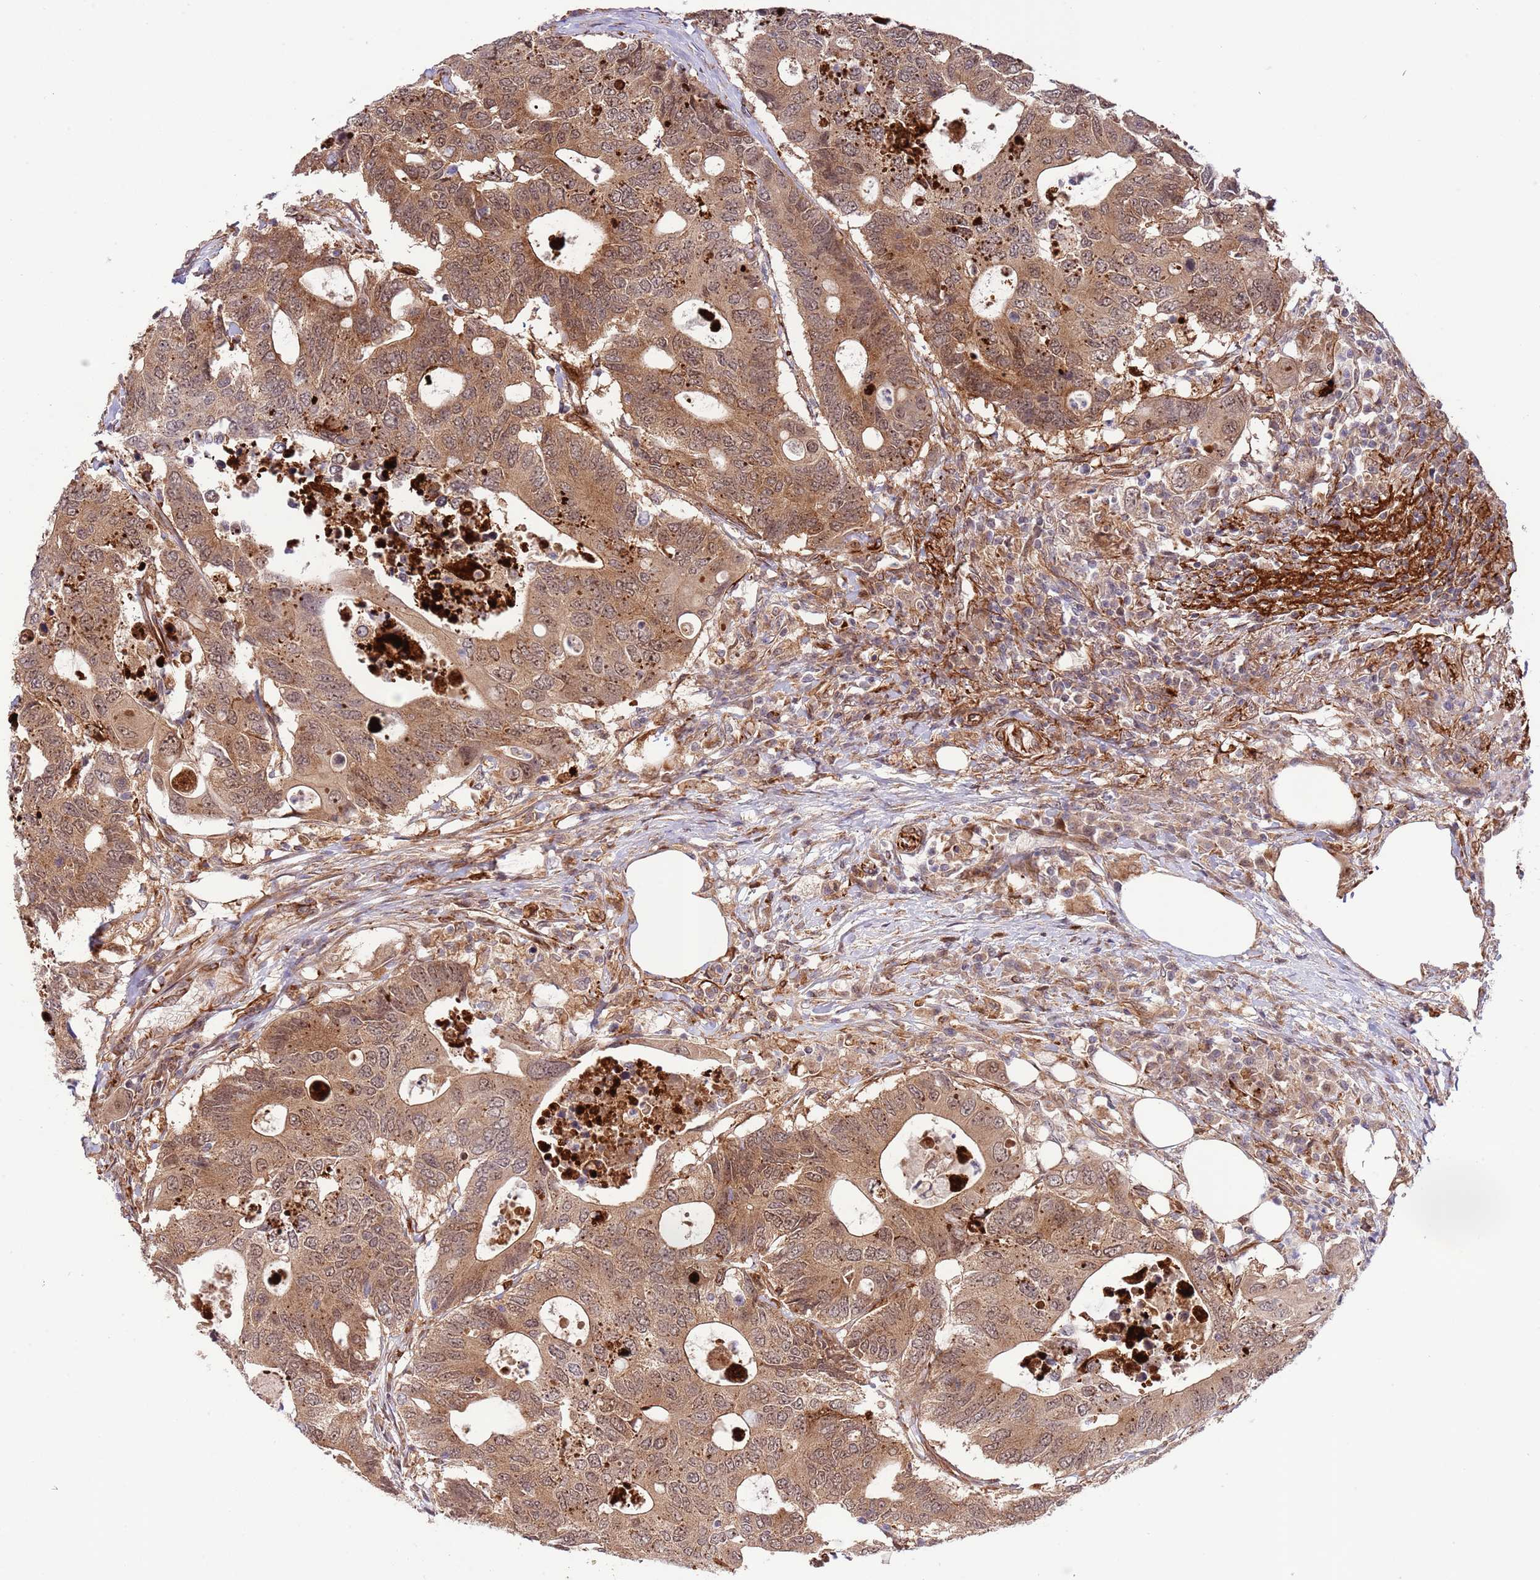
{"staining": {"intensity": "moderate", "quantity": ">75%", "location": "cytoplasmic/membranous,nuclear"}, "tissue": "colorectal cancer", "cell_type": "Tumor cells", "image_type": "cancer", "snomed": [{"axis": "morphology", "description": "Adenocarcinoma, NOS"}, {"axis": "topography", "description": "Colon"}], "caption": "Colorectal cancer stained with IHC exhibits moderate cytoplasmic/membranous and nuclear staining in about >75% of tumor cells. (DAB = brown stain, brightfield microscopy at high magnification).", "gene": "NEK3", "patient": {"sex": "male", "age": 71}}